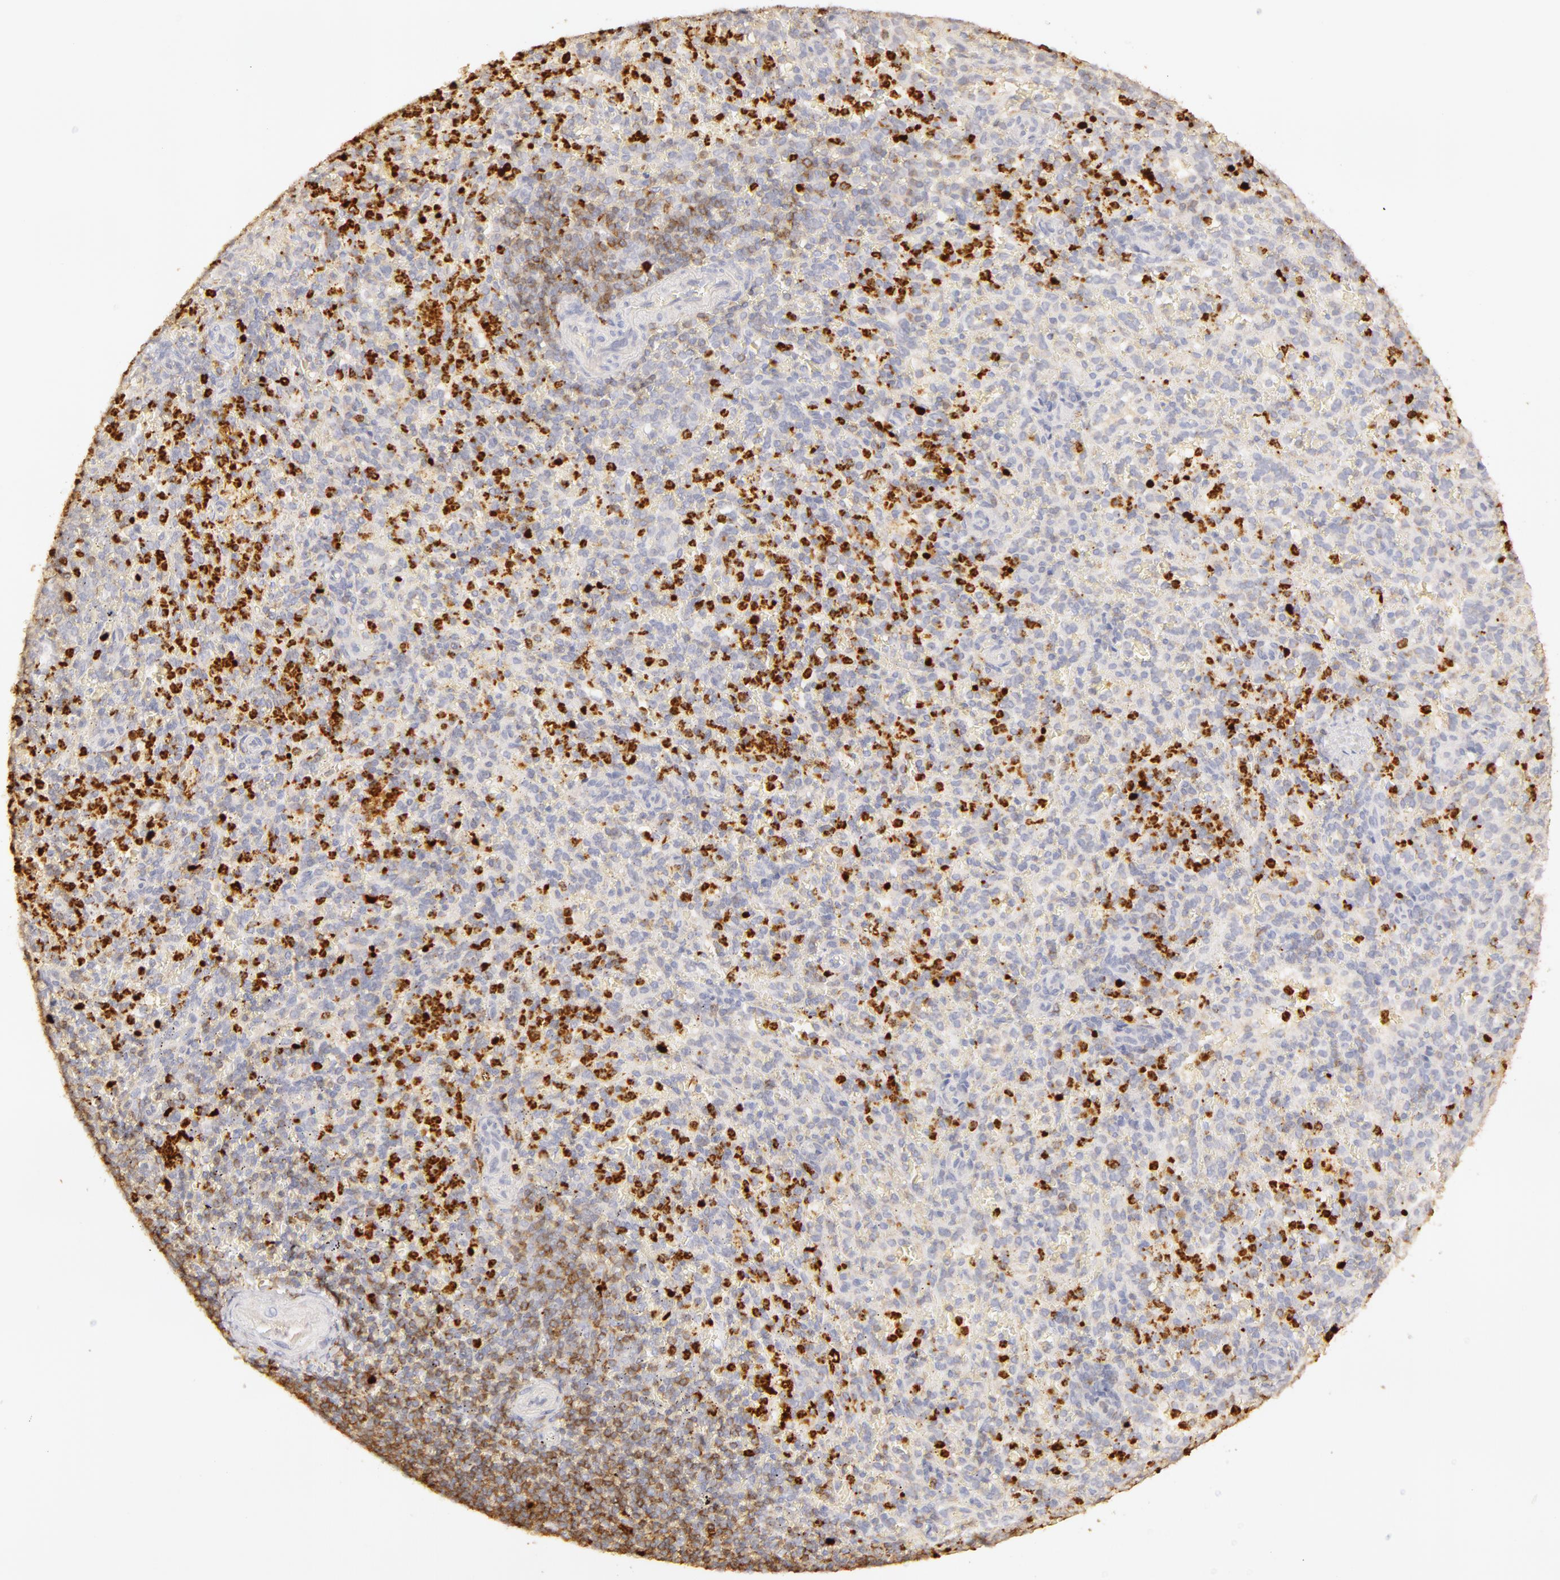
{"staining": {"intensity": "moderate", "quantity": "<25%", "location": "cytoplasmic/membranous"}, "tissue": "spleen", "cell_type": "Cells in red pulp", "image_type": "normal", "snomed": [{"axis": "morphology", "description": "Normal tissue, NOS"}, {"axis": "topography", "description": "Spleen"}], "caption": "This photomicrograph reveals unremarkable spleen stained with IHC to label a protein in brown. The cytoplasmic/membranous of cells in red pulp show moderate positivity for the protein. Nuclei are counter-stained blue.", "gene": "C1R", "patient": {"sex": "female", "age": 21}}